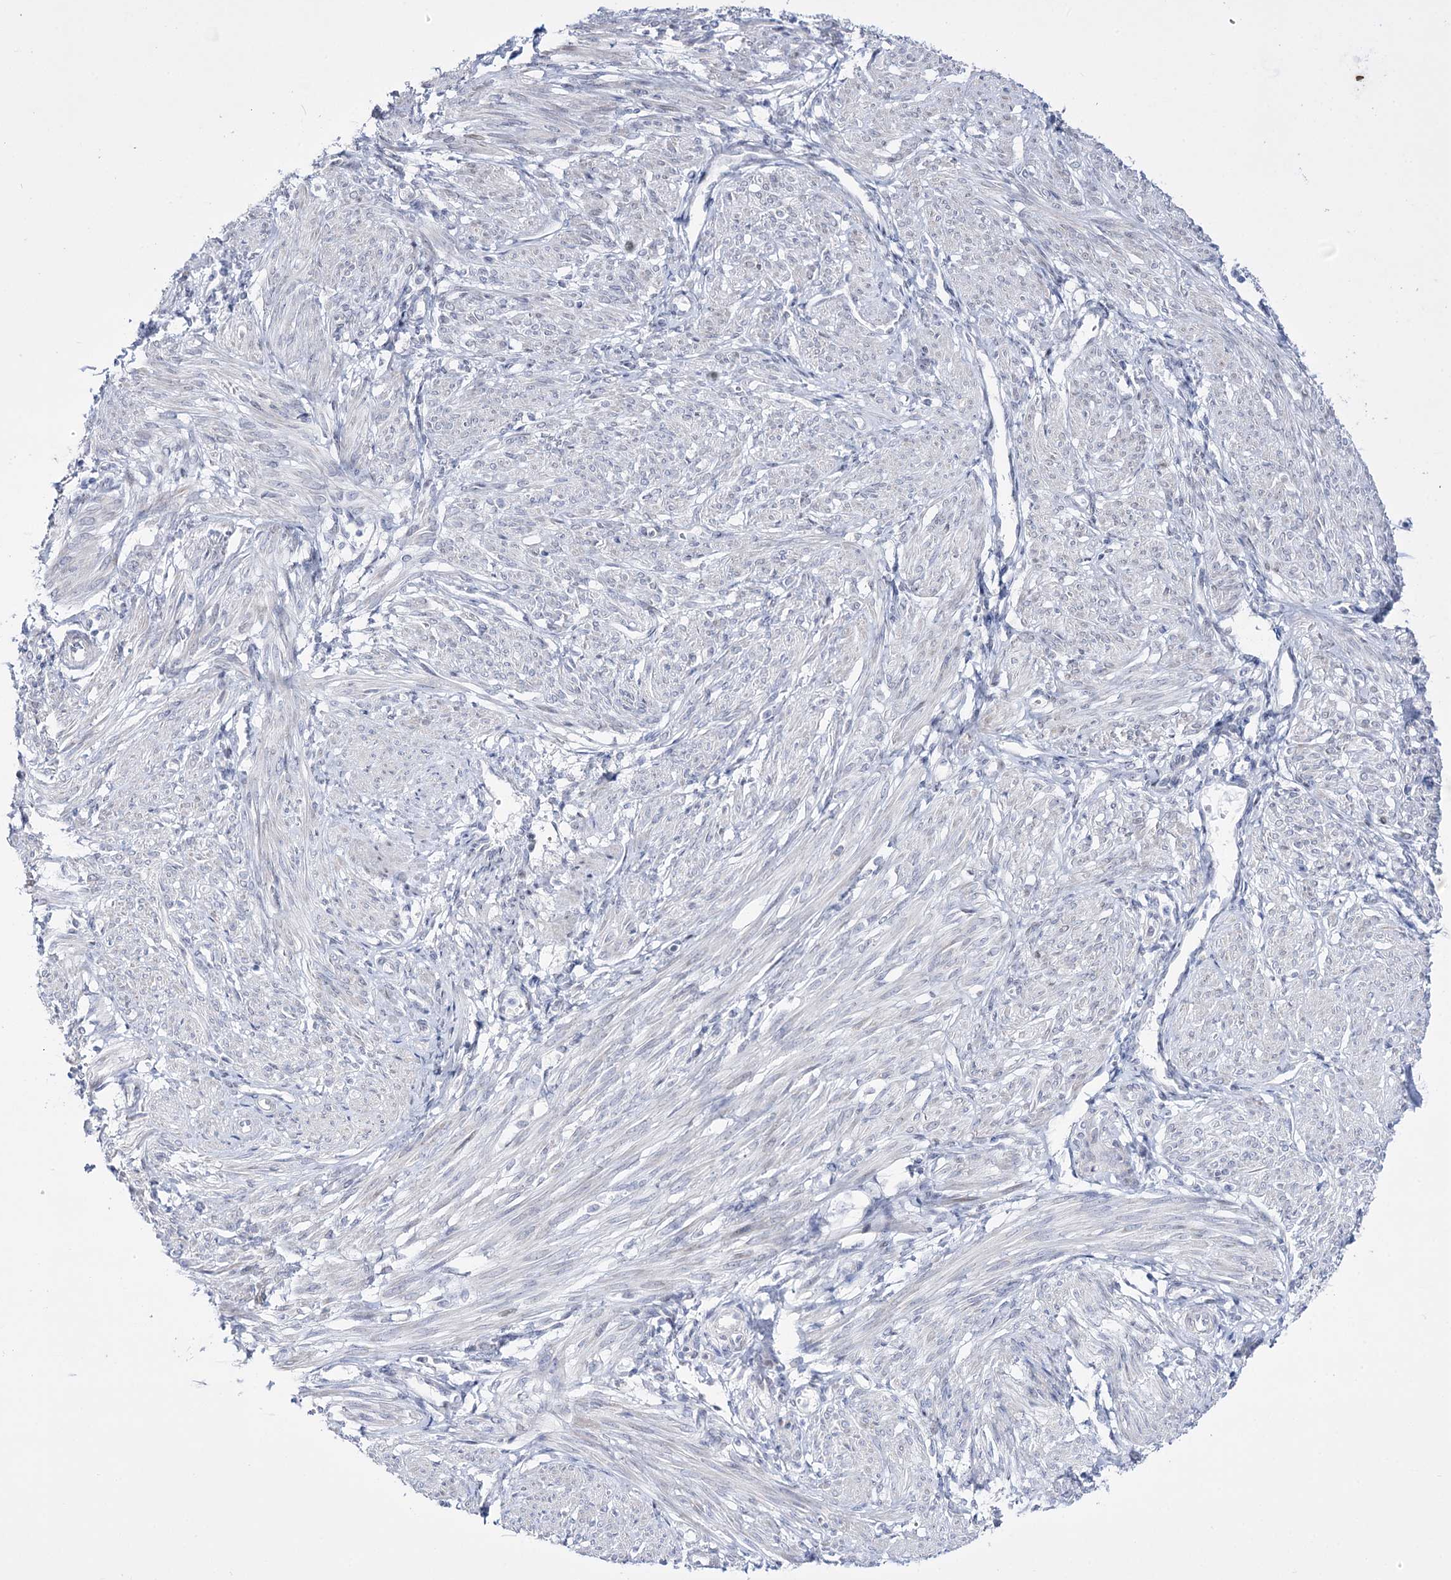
{"staining": {"intensity": "negative", "quantity": "none", "location": "none"}, "tissue": "smooth muscle", "cell_type": "Smooth muscle cells", "image_type": "normal", "snomed": [{"axis": "morphology", "description": "Normal tissue, NOS"}, {"axis": "topography", "description": "Smooth muscle"}], "caption": "IHC image of normal smooth muscle: human smooth muscle stained with DAB reveals no significant protein staining in smooth muscle cells.", "gene": "RBM15B", "patient": {"sex": "female", "age": 39}}